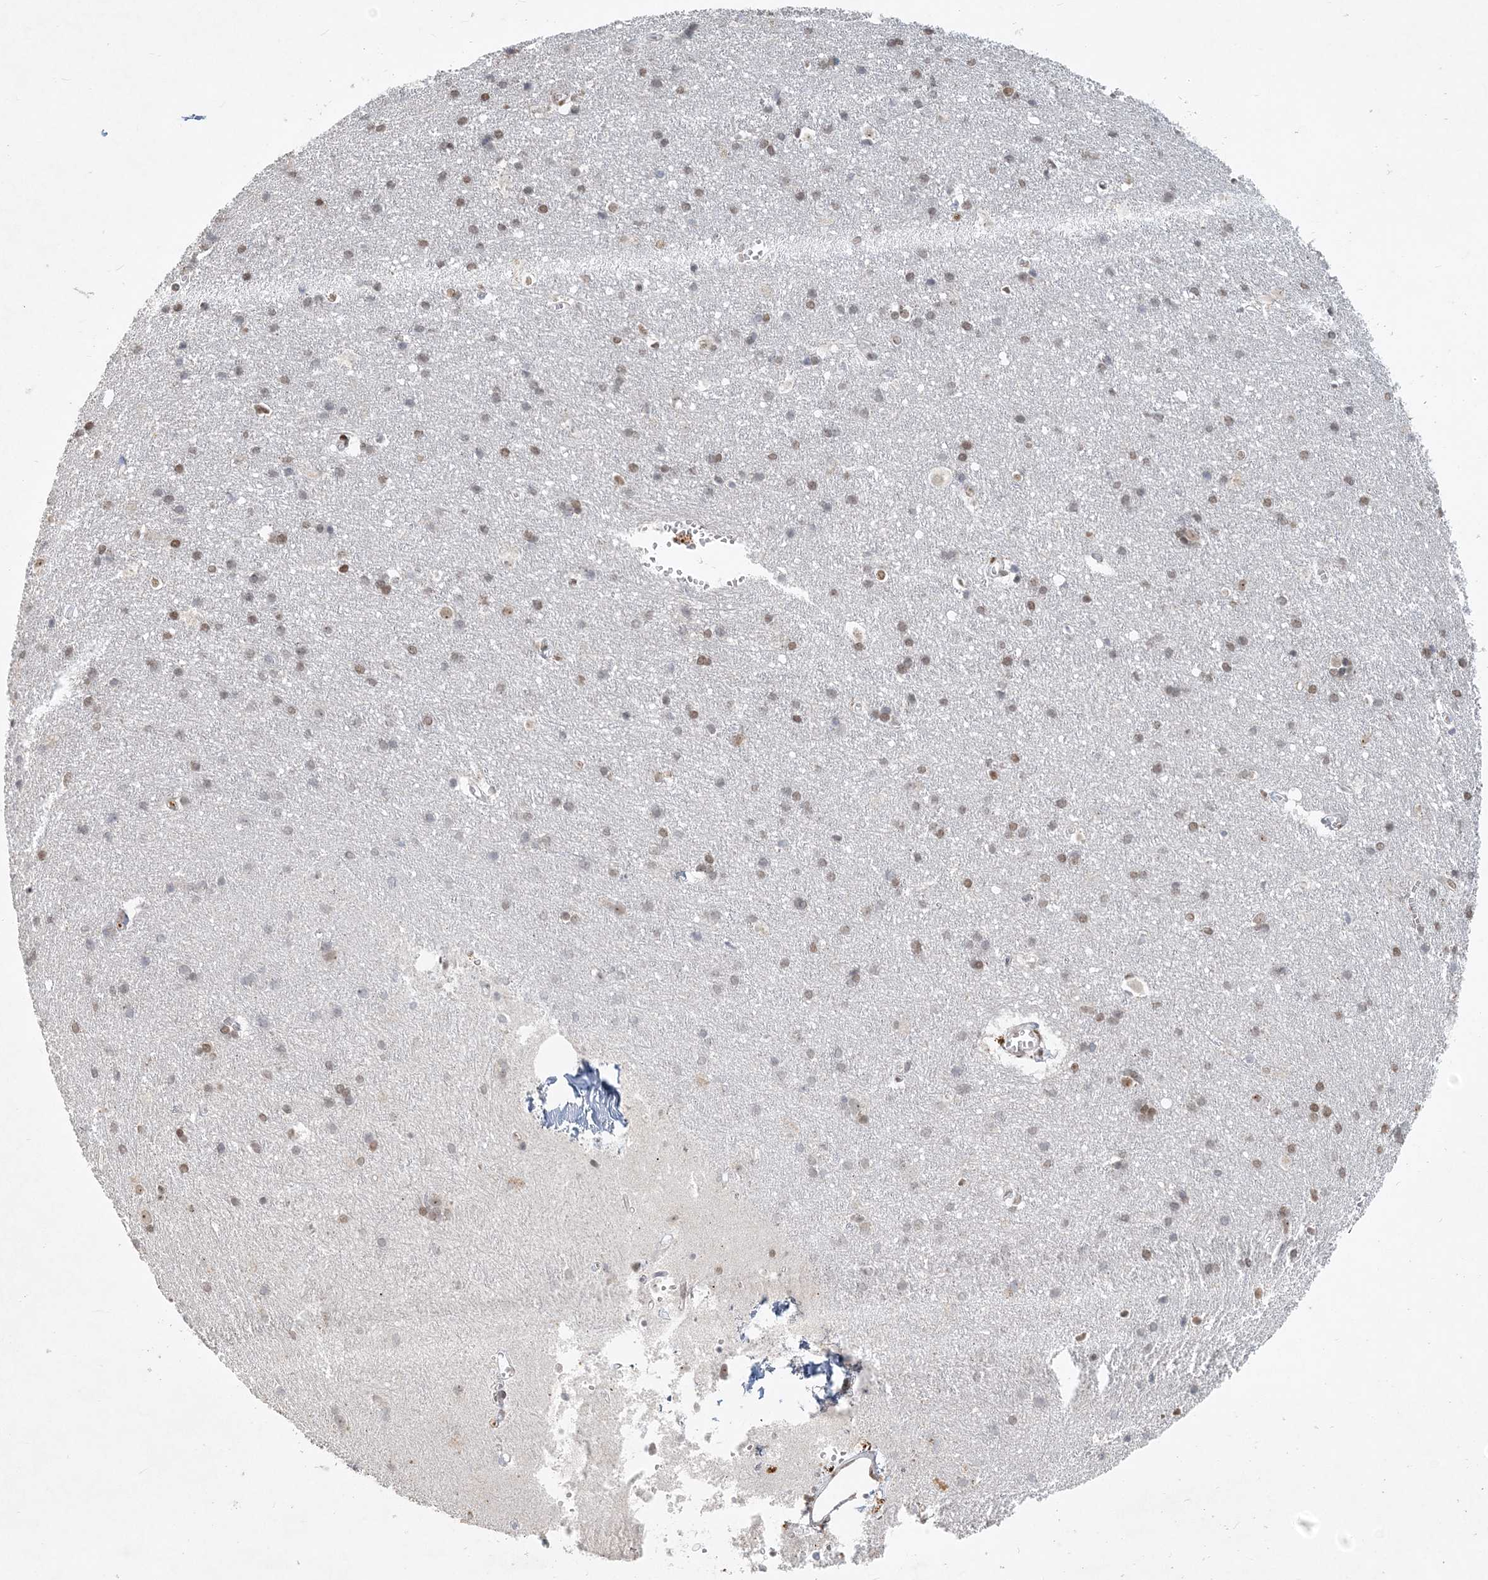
{"staining": {"intensity": "weak", "quantity": "<25%", "location": "nuclear"}, "tissue": "cerebral cortex", "cell_type": "Endothelial cells", "image_type": "normal", "snomed": [{"axis": "morphology", "description": "Normal tissue, NOS"}, {"axis": "topography", "description": "Cerebral cortex"}], "caption": "The histopathology image demonstrates no staining of endothelial cells in unremarkable cerebral cortex. The staining was performed using DAB to visualize the protein expression in brown, while the nuclei were stained in blue with hematoxylin (Magnification: 20x).", "gene": "BAZ1B", "patient": {"sex": "male", "age": 54}}